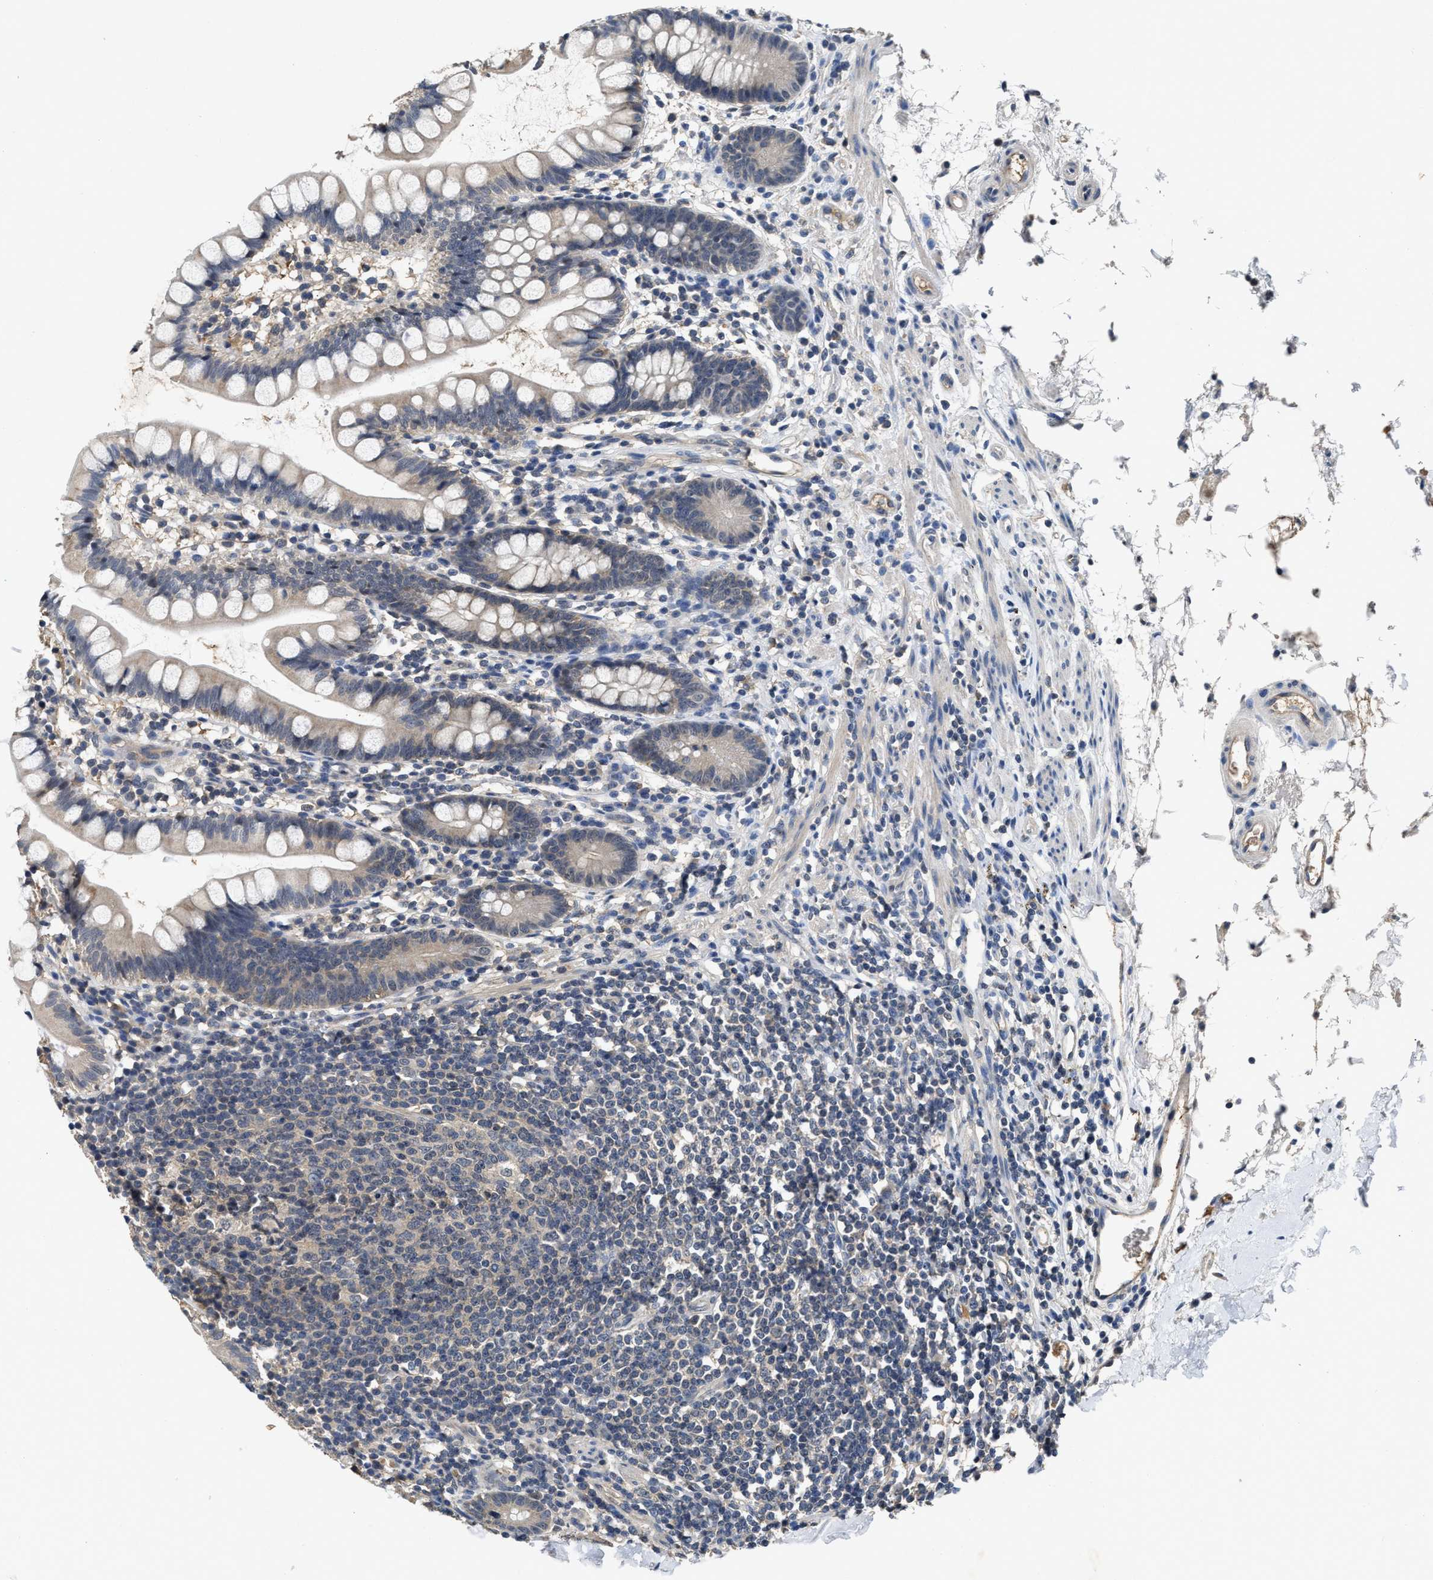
{"staining": {"intensity": "negative", "quantity": "none", "location": "none"}, "tissue": "small intestine", "cell_type": "Glandular cells", "image_type": "normal", "snomed": [{"axis": "morphology", "description": "Normal tissue, NOS"}, {"axis": "topography", "description": "Small intestine"}], "caption": "Human small intestine stained for a protein using IHC exhibits no expression in glandular cells.", "gene": "INHA", "patient": {"sex": "female", "age": 84}}